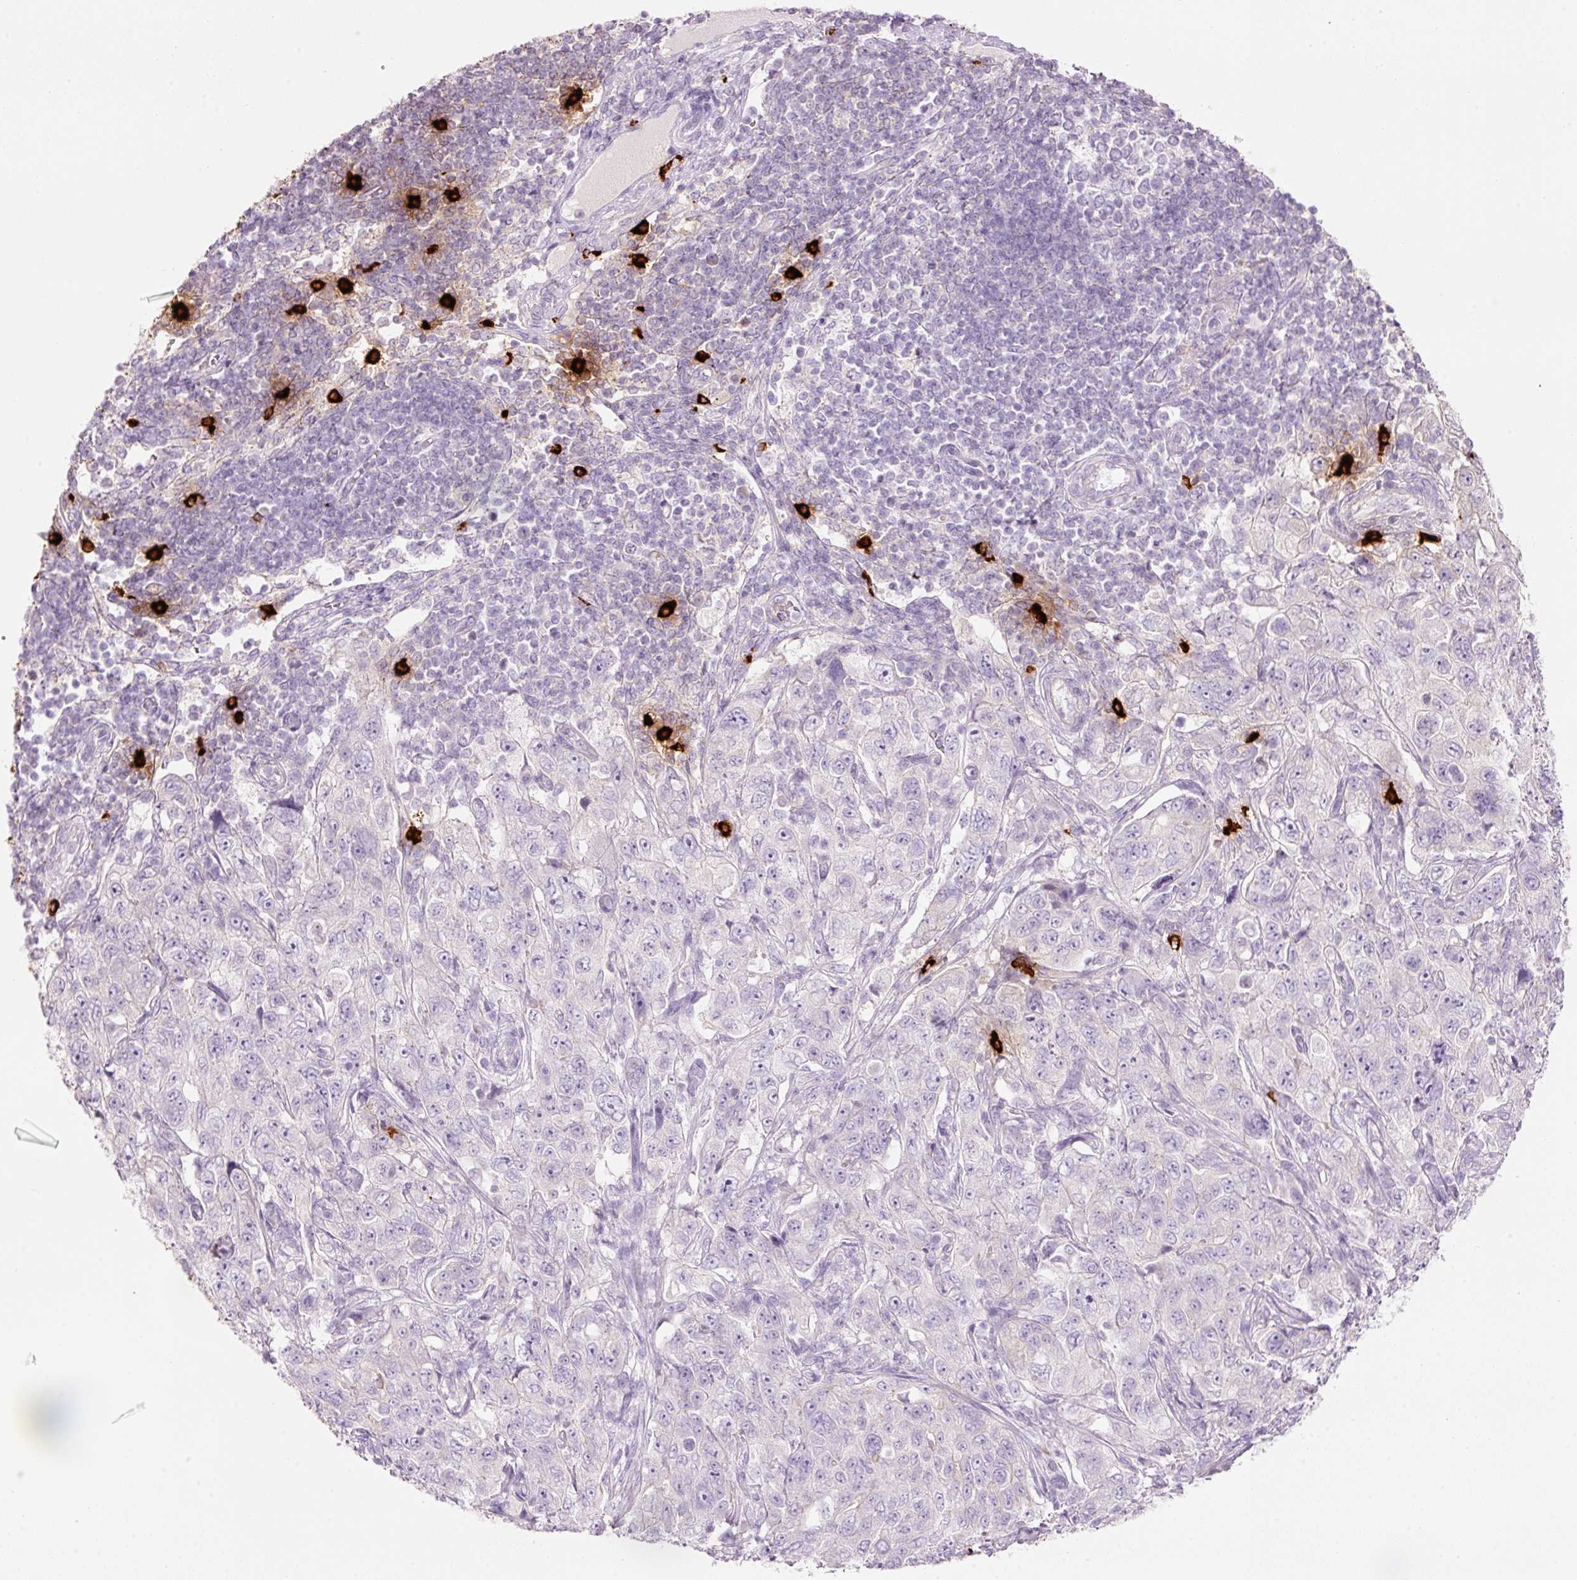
{"staining": {"intensity": "negative", "quantity": "none", "location": "none"}, "tissue": "pancreatic cancer", "cell_type": "Tumor cells", "image_type": "cancer", "snomed": [{"axis": "morphology", "description": "Adenocarcinoma, NOS"}, {"axis": "topography", "description": "Pancreas"}], "caption": "This is a histopathology image of IHC staining of pancreatic cancer, which shows no expression in tumor cells. The staining is performed using DAB (3,3'-diaminobenzidine) brown chromogen with nuclei counter-stained in using hematoxylin.", "gene": "CMA1", "patient": {"sex": "male", "age": 68}}